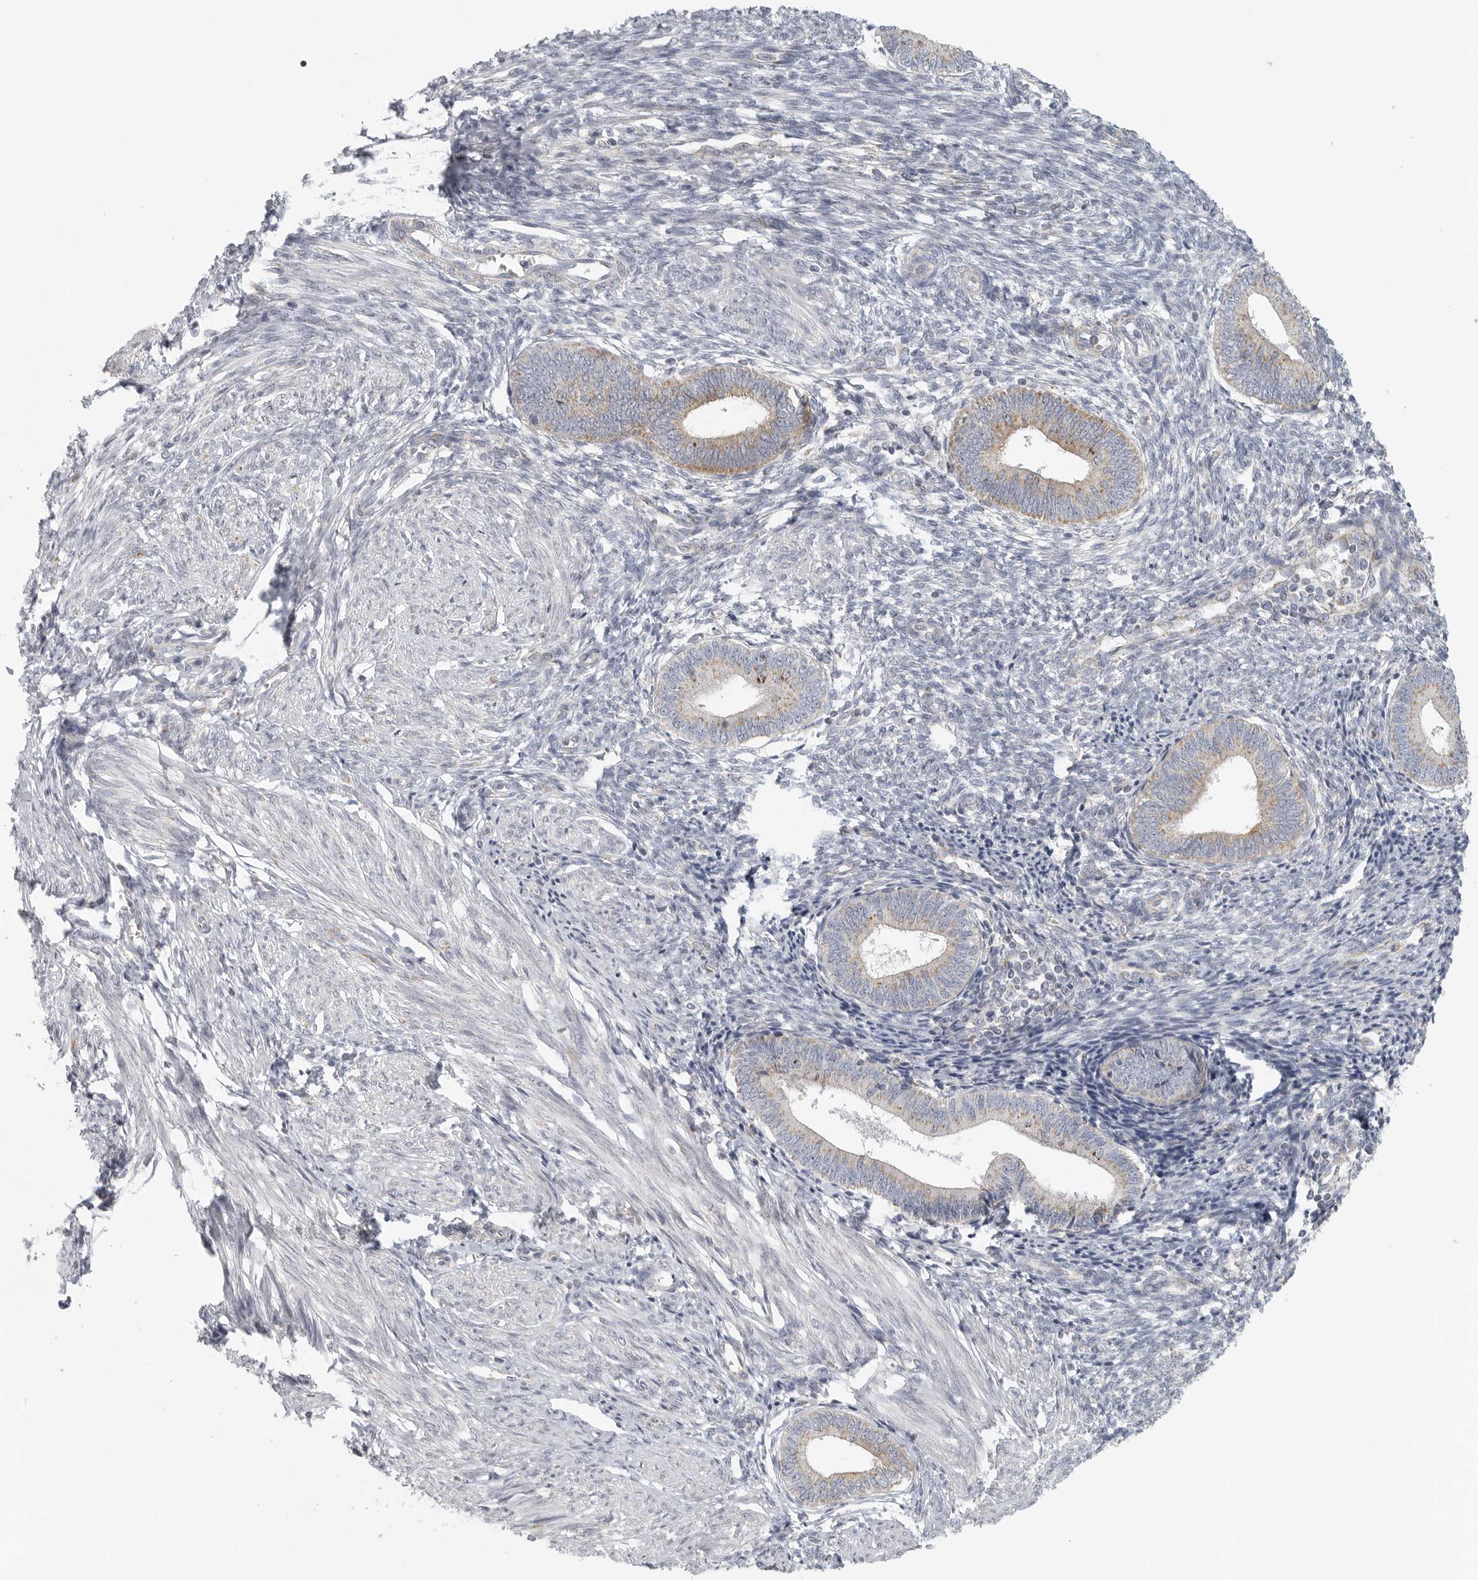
{"staining": {"intensity": "negative", "quantity": "none", "location": "none"}, "tissue": "endometrium", "cell_type": "Cells in endometrial stroma", "image_type": "normal", "snomed": [{"axis": "morphology", "description": "Normal tissue, NOS"}, {"axis": "topography", "description": "Endometrium"}], "caption": "Micrograph shows no protein positivity in cells in endometrial stroma of benign endometrium.", "gene": "SLC25A26", "patient": {"sex": "female", "age": 46}}